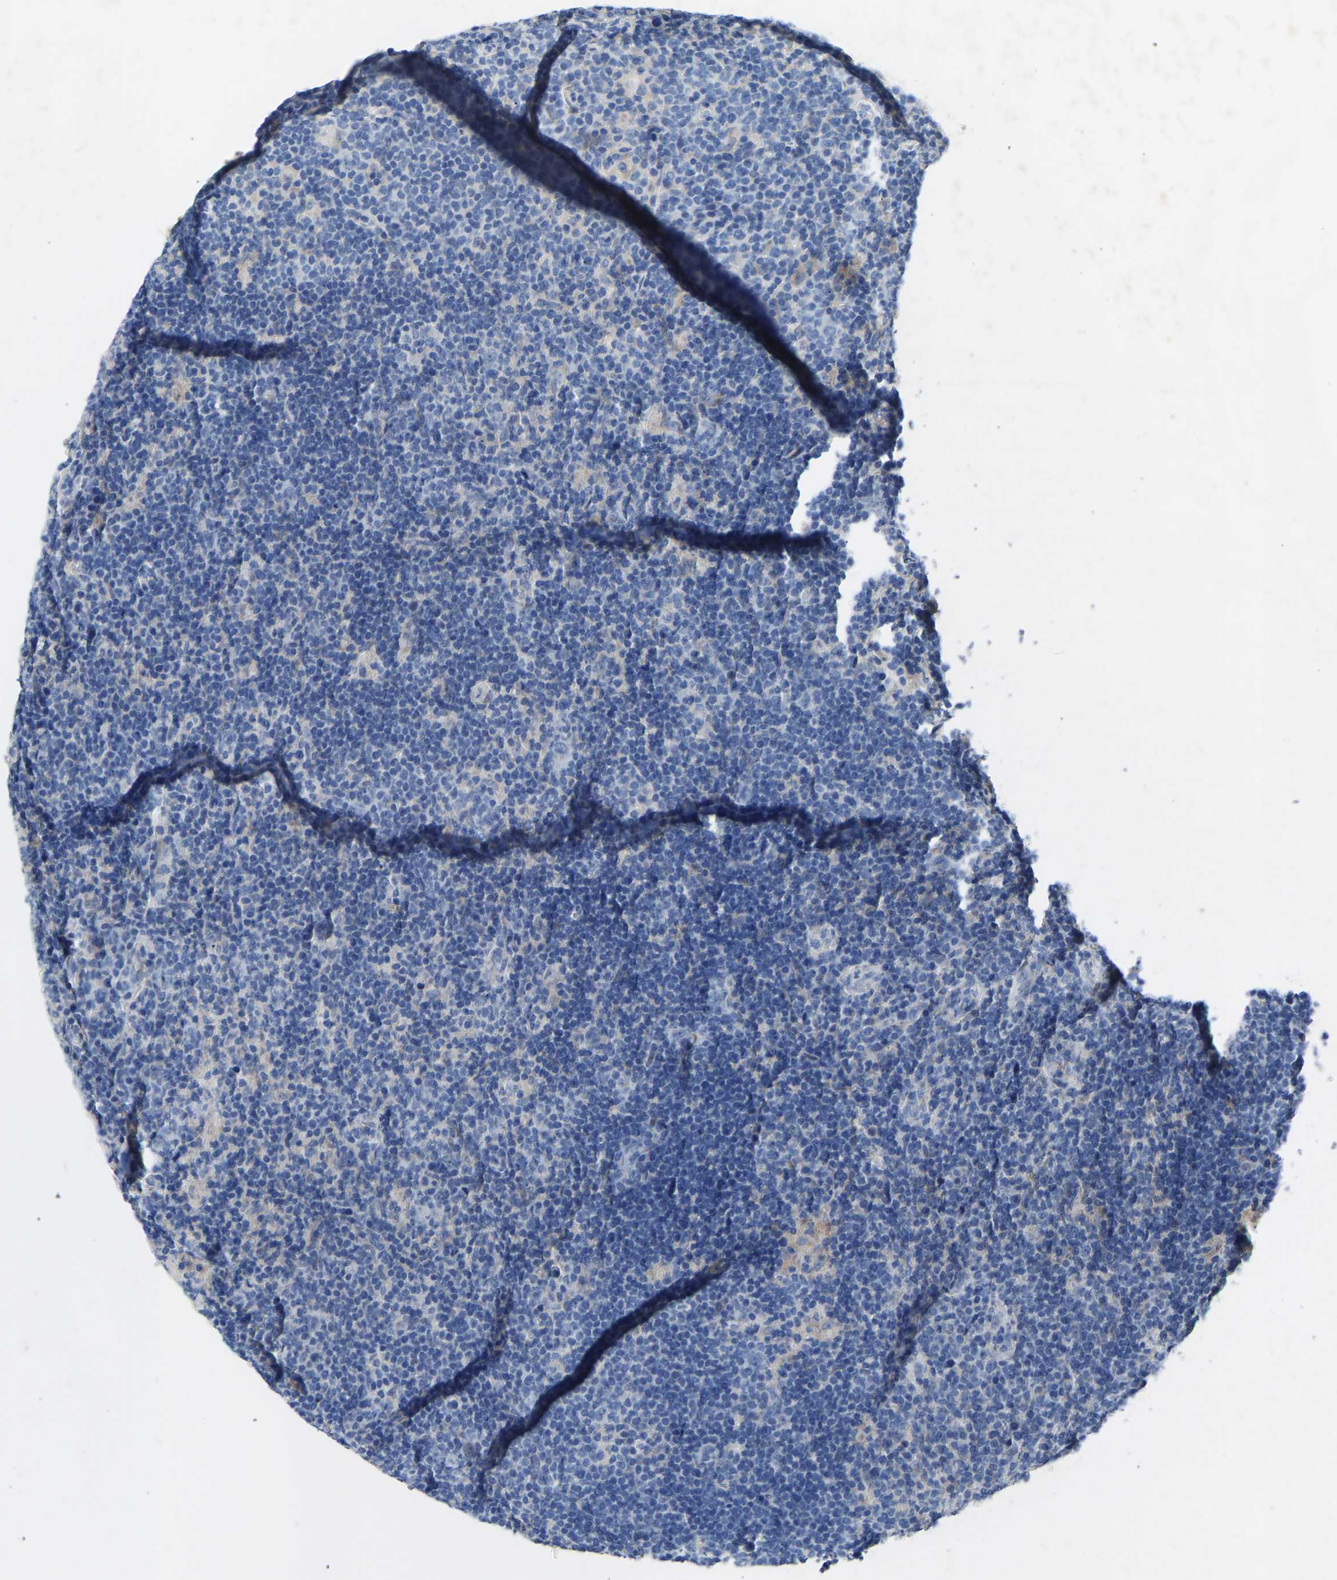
{"staining": {"intensity": "negative", "quantity": "none", "location": "none"}, "tissue": "lymphoma", "cell_type": "Tumor cells", "image_type": "cancer", "snomed": [{"axis": "morphology", "description": "Hodgkin's disease, NOS"}, {"axis": "topography", "description": "Lymph node"}], "caption": "Immunohistochemical staining of lymphoma reveals no significant positivity in tumor cells. (DAB immunohistochemistry (IHC) visualized using brightfield microscopy, high magnification).", "gene": "RBP1", "patient": {"sex": "female", "age": 57}}